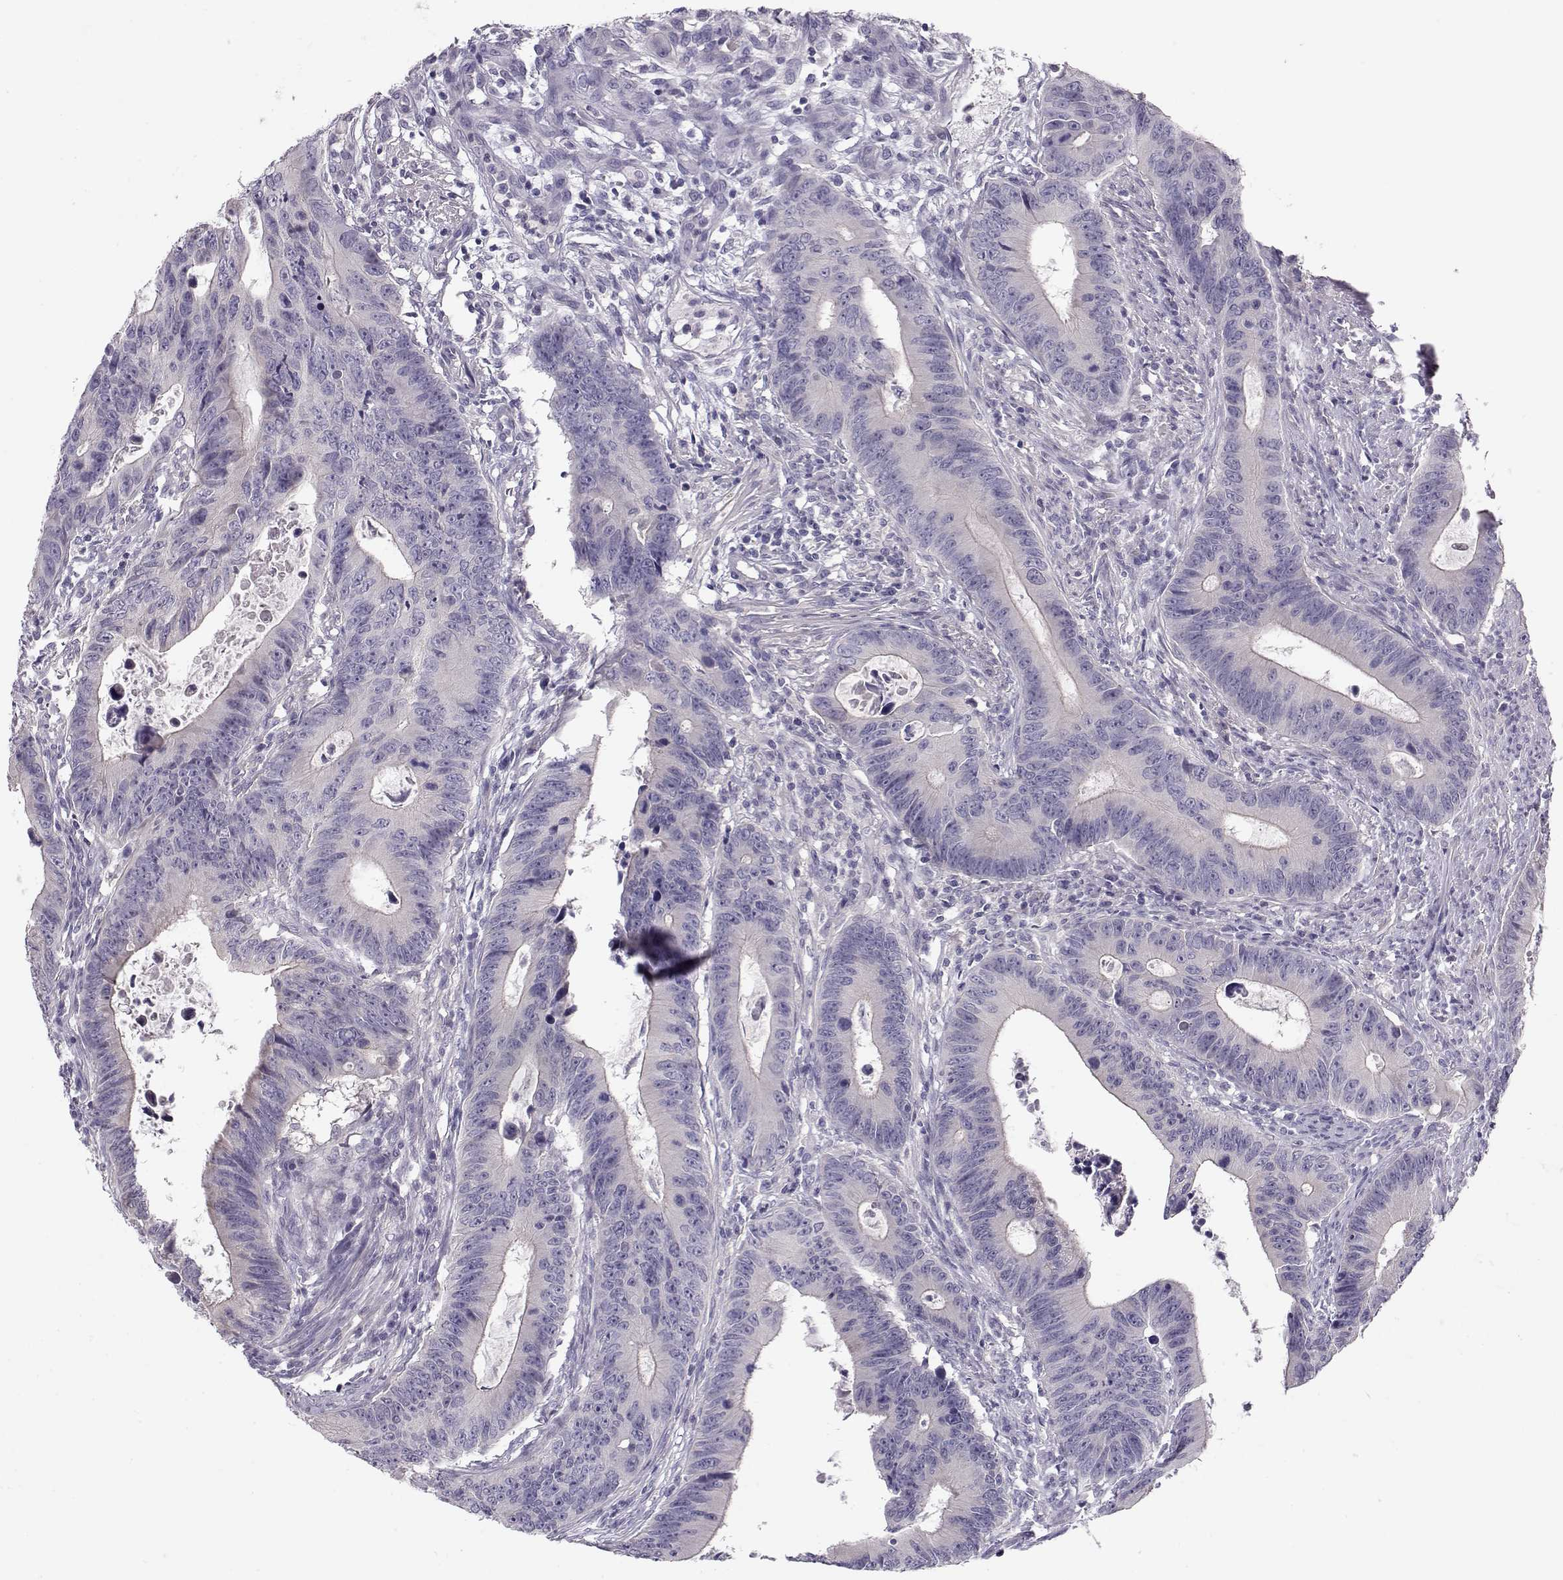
{"staining": {"intensity": "negative", "quantity": "none", "location": "none"}, "tissue": "colorectal cancer", "cell_type": "Tumor cells", "image_type": "cancer", "snomed": [{"axis": "morphology", "description": "Adenocarcinoma, NOS"}, {"axis": "topography", "description": "Colon"}], "caption": "IHC image of human adenocarcinoma (colorectal) stained for a protein (brown), which reveals no expression in tumor cells.", "gene": "GRK1", "patient": {"sex": "female", "age": 87}}